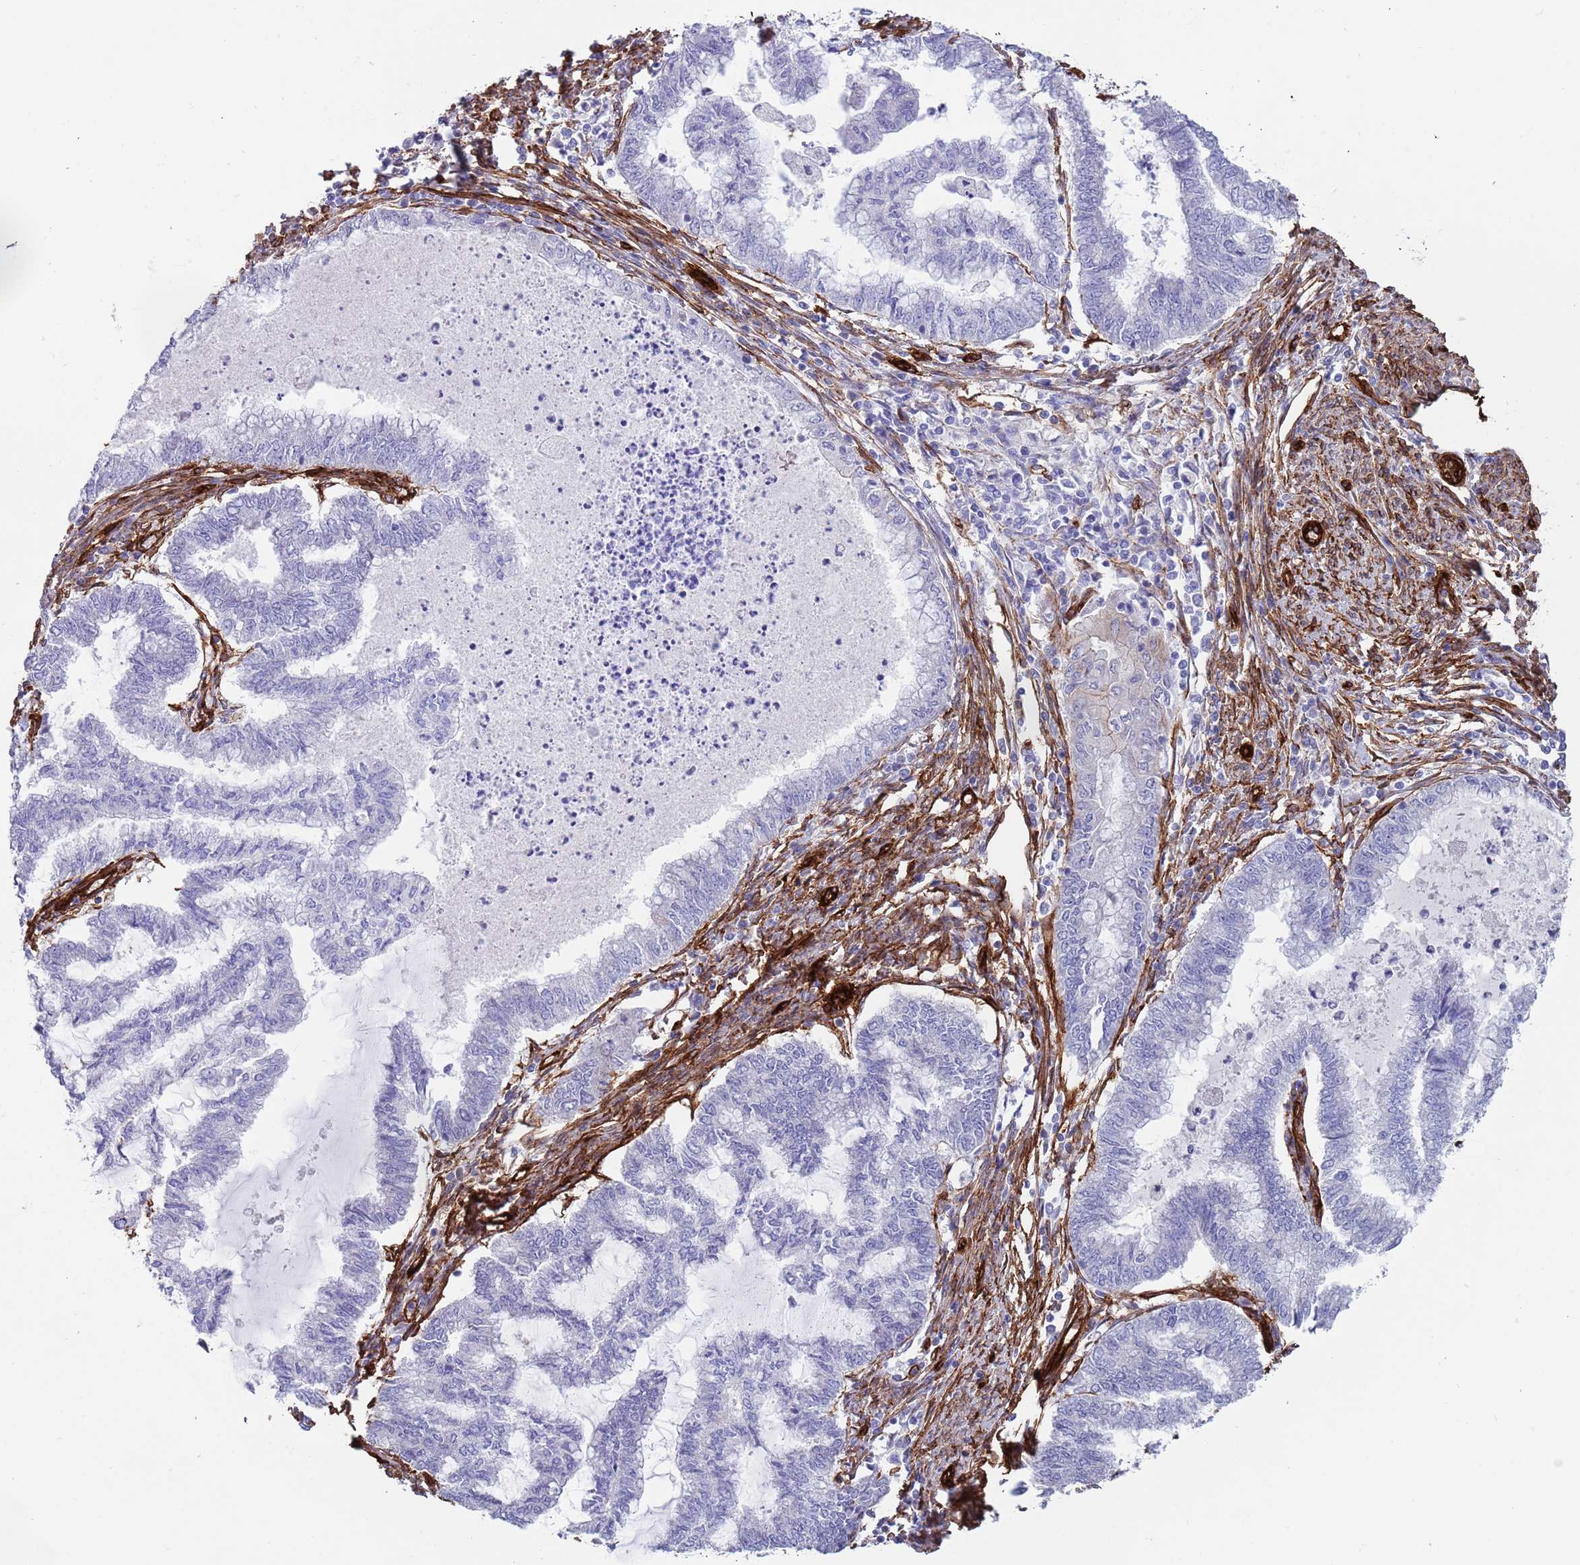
{"staining": {"intensity": "negative", "quantity": "none", "location": "none"}, "tissue": "endometrial cancer", "cell_type": "Tumor cells", "image_type": "cancer", "snomed": [{"axis": "morphology", "description": "Adenocarcinoma, NOS"}, {"axis": "topography", "description": "Endometrium"}], "caption": "IHC of endometrial cancer (adenocarcinoma) exhibits no expression in tumor cells. The staining is performed using DAB (3,3'-diaminobenzidine) brown chromogen with nuclei counter-stained in using hematoxylin.", "gene": "CAV2", "patient": {"sex": "female", "age": 79}}